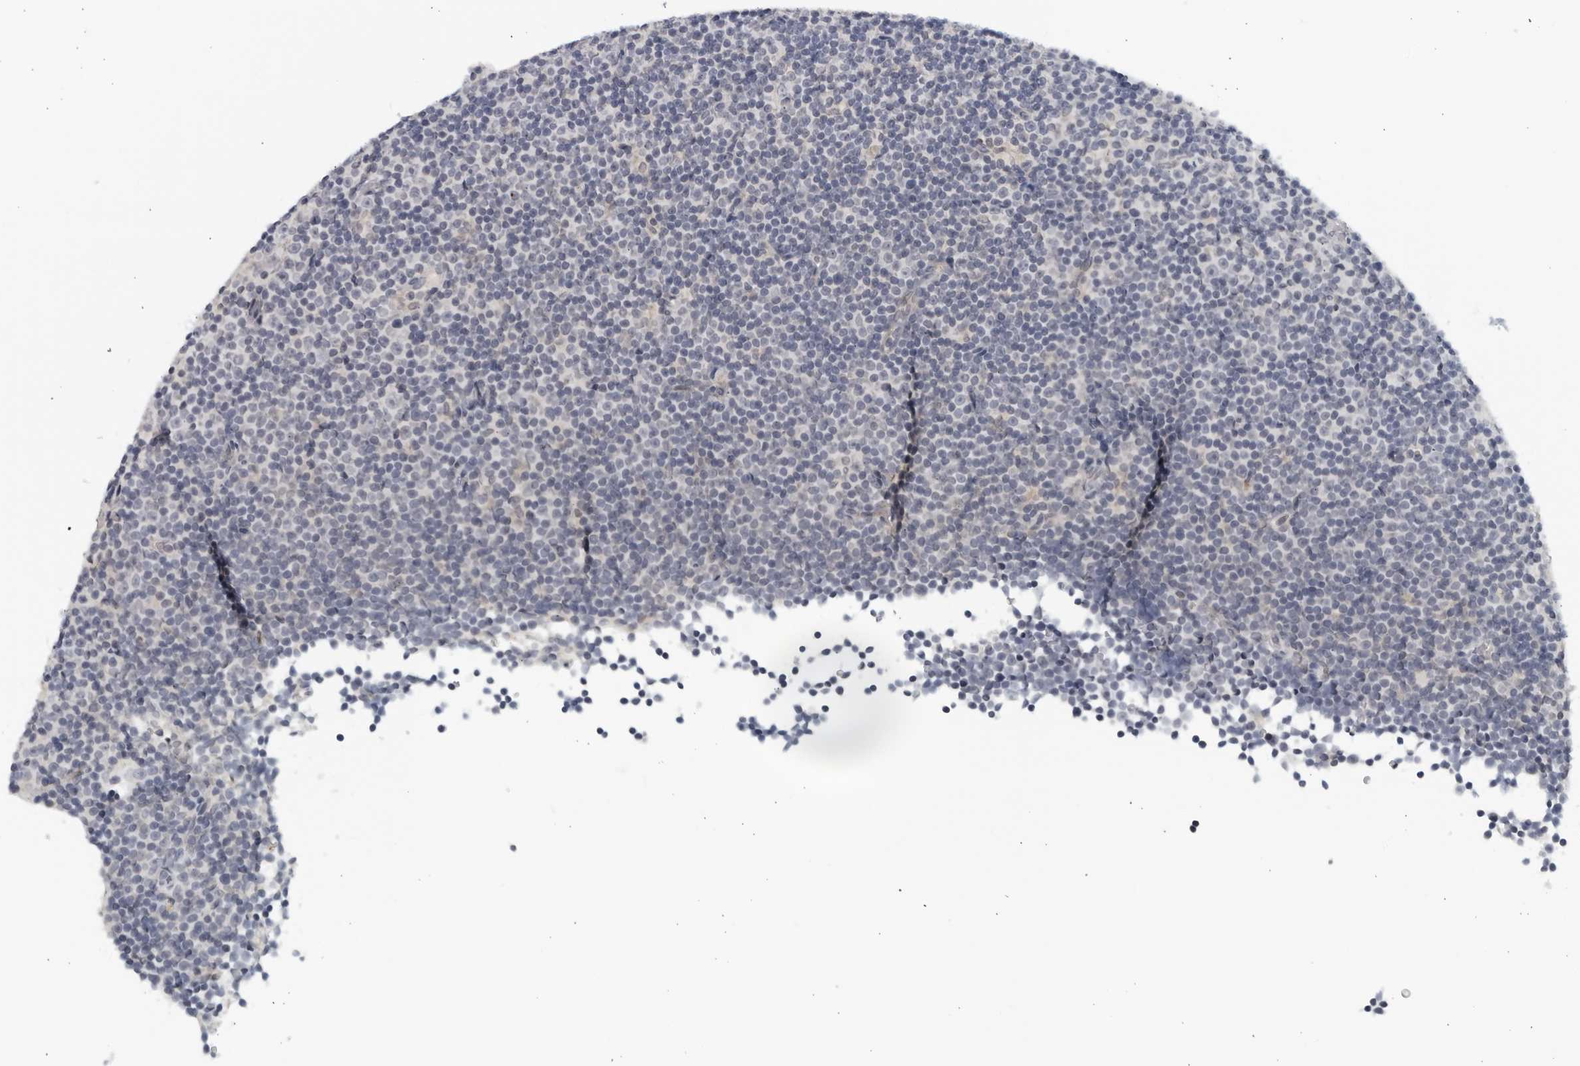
{"staining": {"intensity": "negative", "quantity": "none", "location": "none"}, "tissue": "lymphoma", "cell_type": "Tumor cells", "image_type": "cancer", "snomed": [{"axis": "morphology", "description": "Malignant lymphoma, non-Hodgkin's type, Low grade"}, {"axis": "topography", "description": "Lymph node"}], "caption": "Immunohistochemistry (IHC) histopathology image of human lymphoma stained for a protein (brown), which reveals no staining in tumor cells.", "gene": "MATN1", "patient": {"sex": "female", "age": 67}}